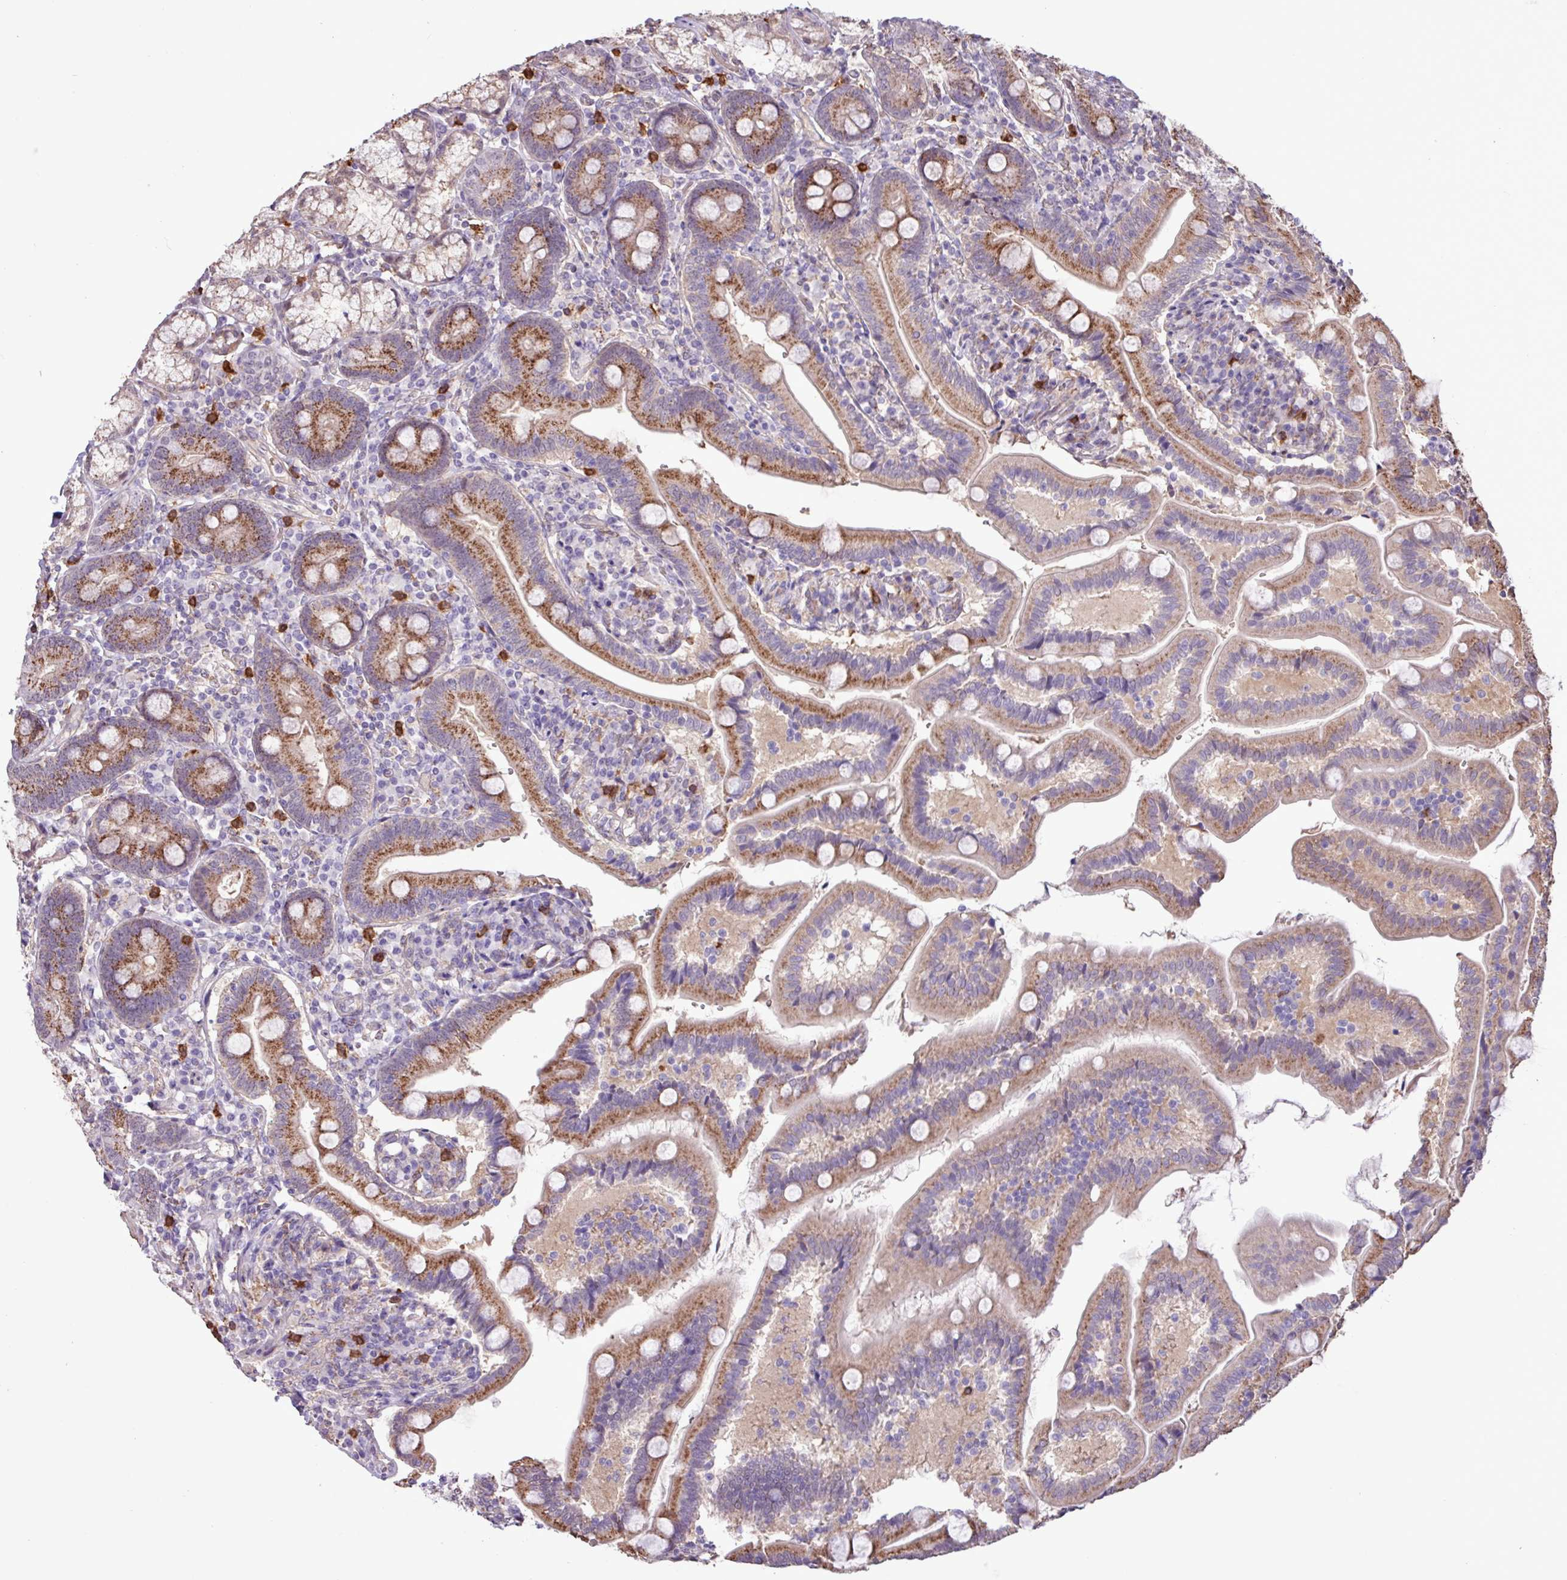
{"staining": {"intensity": "moderate", "quantity": ">75%", "location": "cytoplasmic/membranous"}, "tissue": "duodenum", "cell_type": "Glandular cells", "image_type": "normal", "snomed": [{"axis": "morphology", "description": "Normal tissue, NOS"}, {"axis": "topography", "description": "Duodenum"}], "caption": "A brown stain shows moderate cytoplasmic/membranous positivity of a protein in glandular cells of unremarkable duodenum. (brown staining indicates protein expression, while blue staining denotes nuclei).", "gene": "CHST11", "patient": {"sex": "female", "age": 67}}